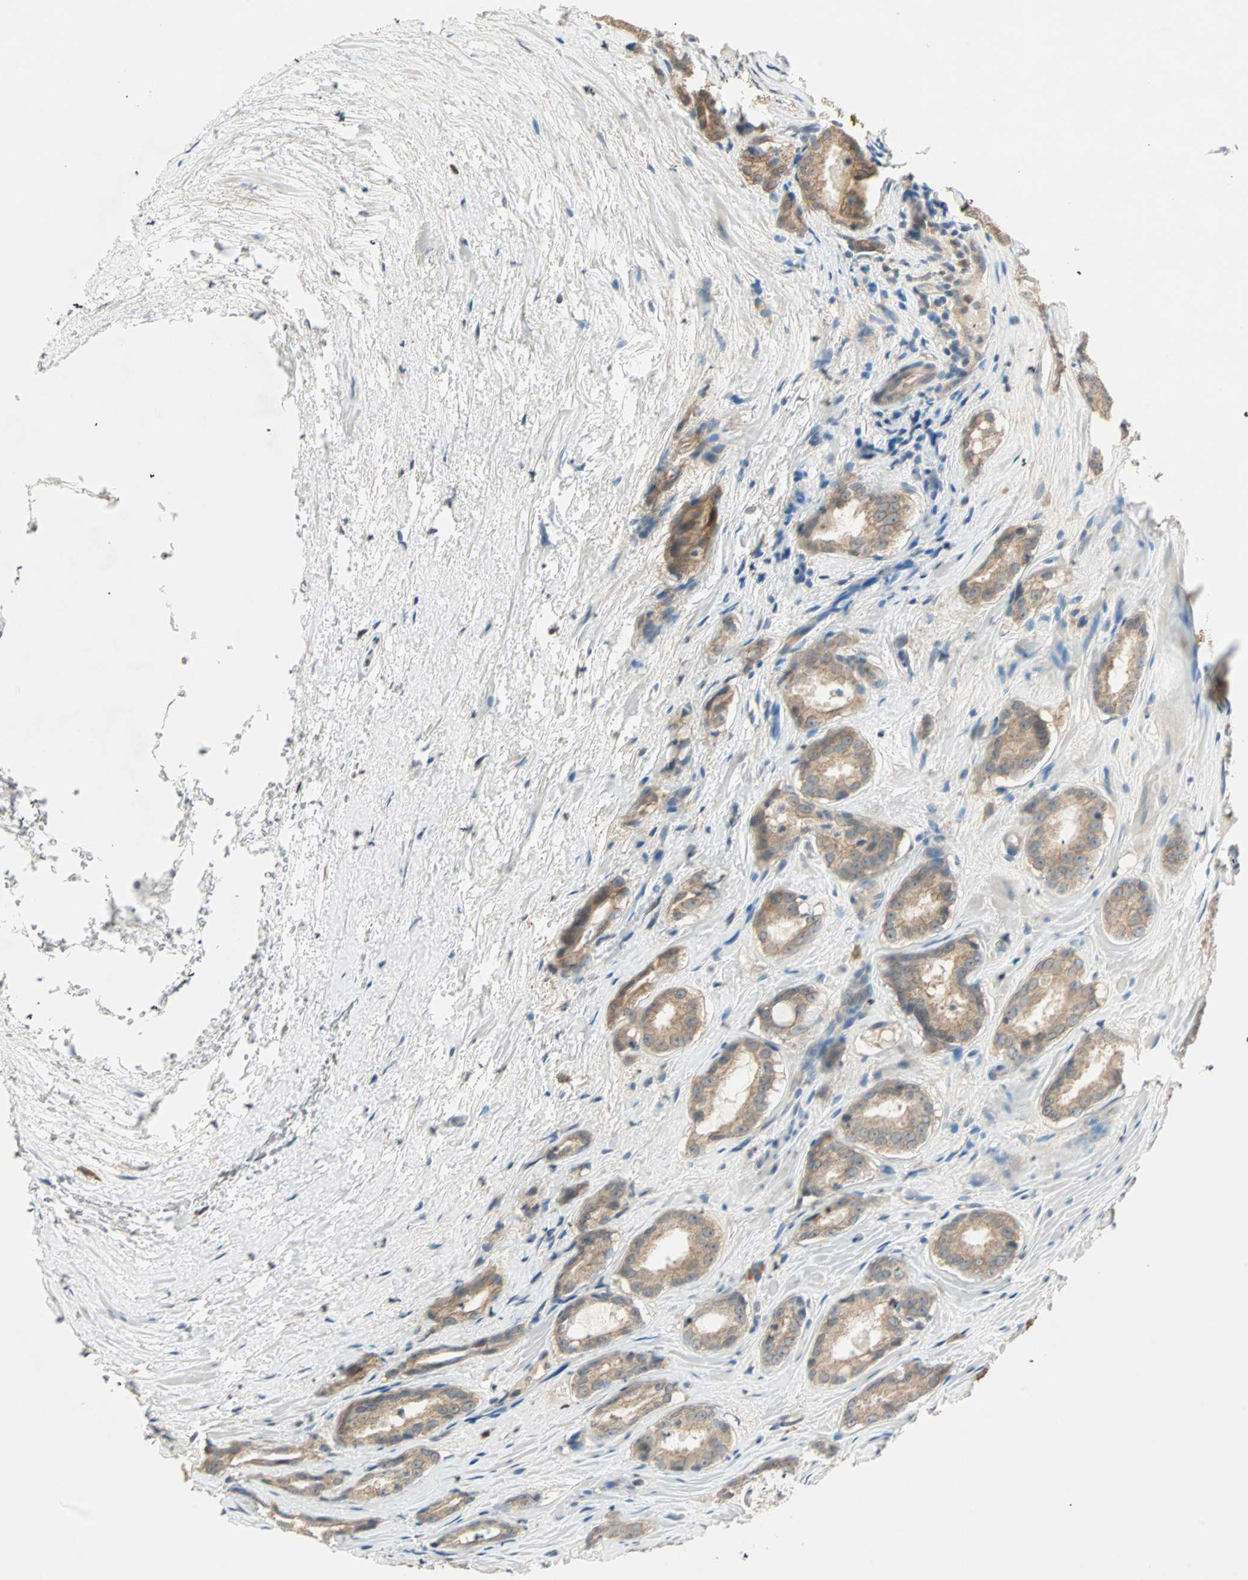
{"staining": {"intensity": "moderate", "quantity": ">75%", "location": "cytoplasmic/membranous"}, "tissue": "prostate cancer", "cell_type": "Tumor cells", "image_type": "cancer", "snomed": [{"axis": "morphology", "description": "Adenocarcinoma, High grade"}, {"axis": "topography", "description": "Prostate"}], "caption": "Immunohistochemistry (IHC) micrograph of neoplastic tissue: human prostate cancer stained using IHC reveals medium levels of moderate protein expression localized specifically in the cytoplasmic/membranous of tumor cells, appearing as a cytoplasmic/membranous brown color.", "gene": "TTF2", "patient": {"sex": "male", "age": 64}}